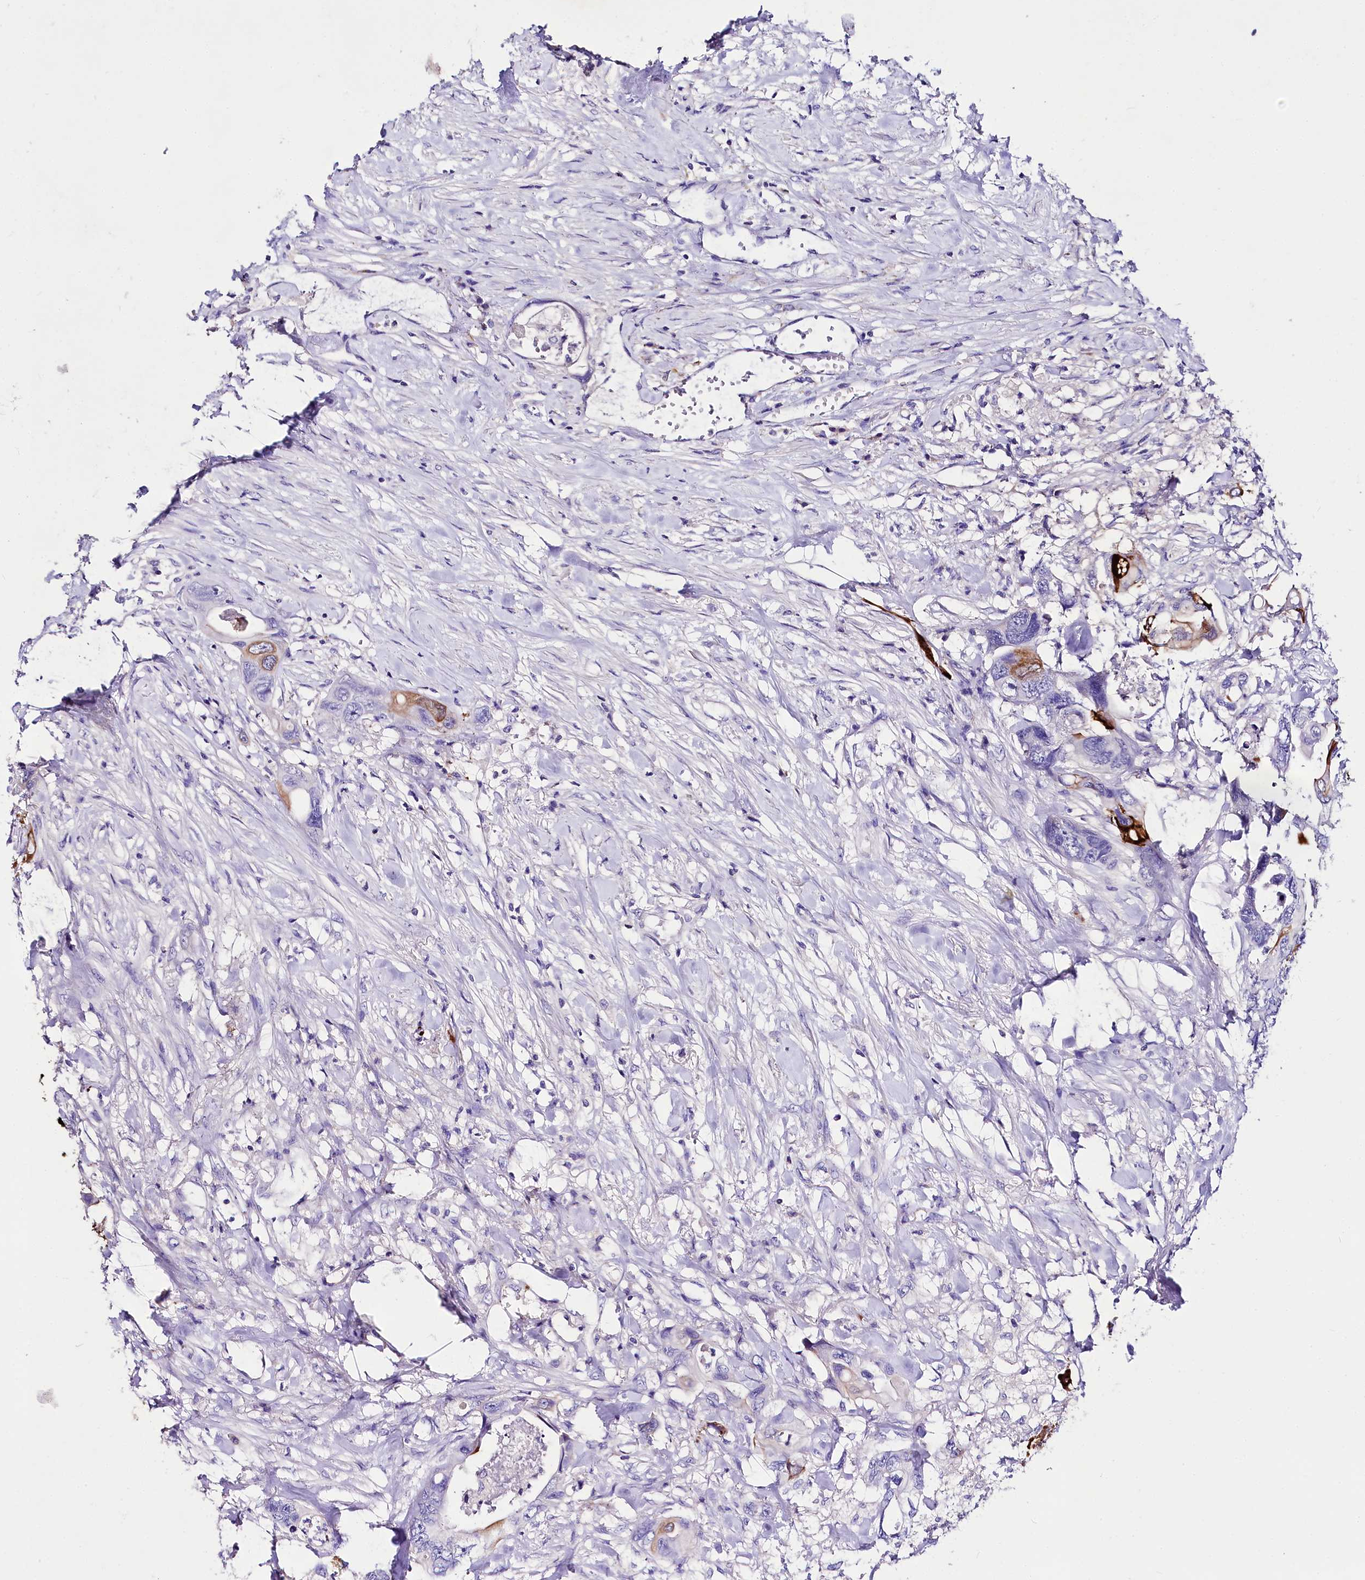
{"staining": {"intensity": "moderate", "quantity": "<25%", "location": "cytoplasmic/membranous"}, "tissue": "colorectal cancer", "cell_type": "Tumor cells", "image_type": "cancer", "snomed": [{"axis": "morphology", "description": "Adenocarcinoma, NOS"}, {"axis": "topography", "description": "Rectum"}], "caption": "Immunohistochemical staining of human colorectal adenocarcinoma shows moderate cytoplasmic/membranous protein expression in about <25% of tumor cells.", "gene": "A2ML1", "patient": {"sex": "male", "age": 57}}